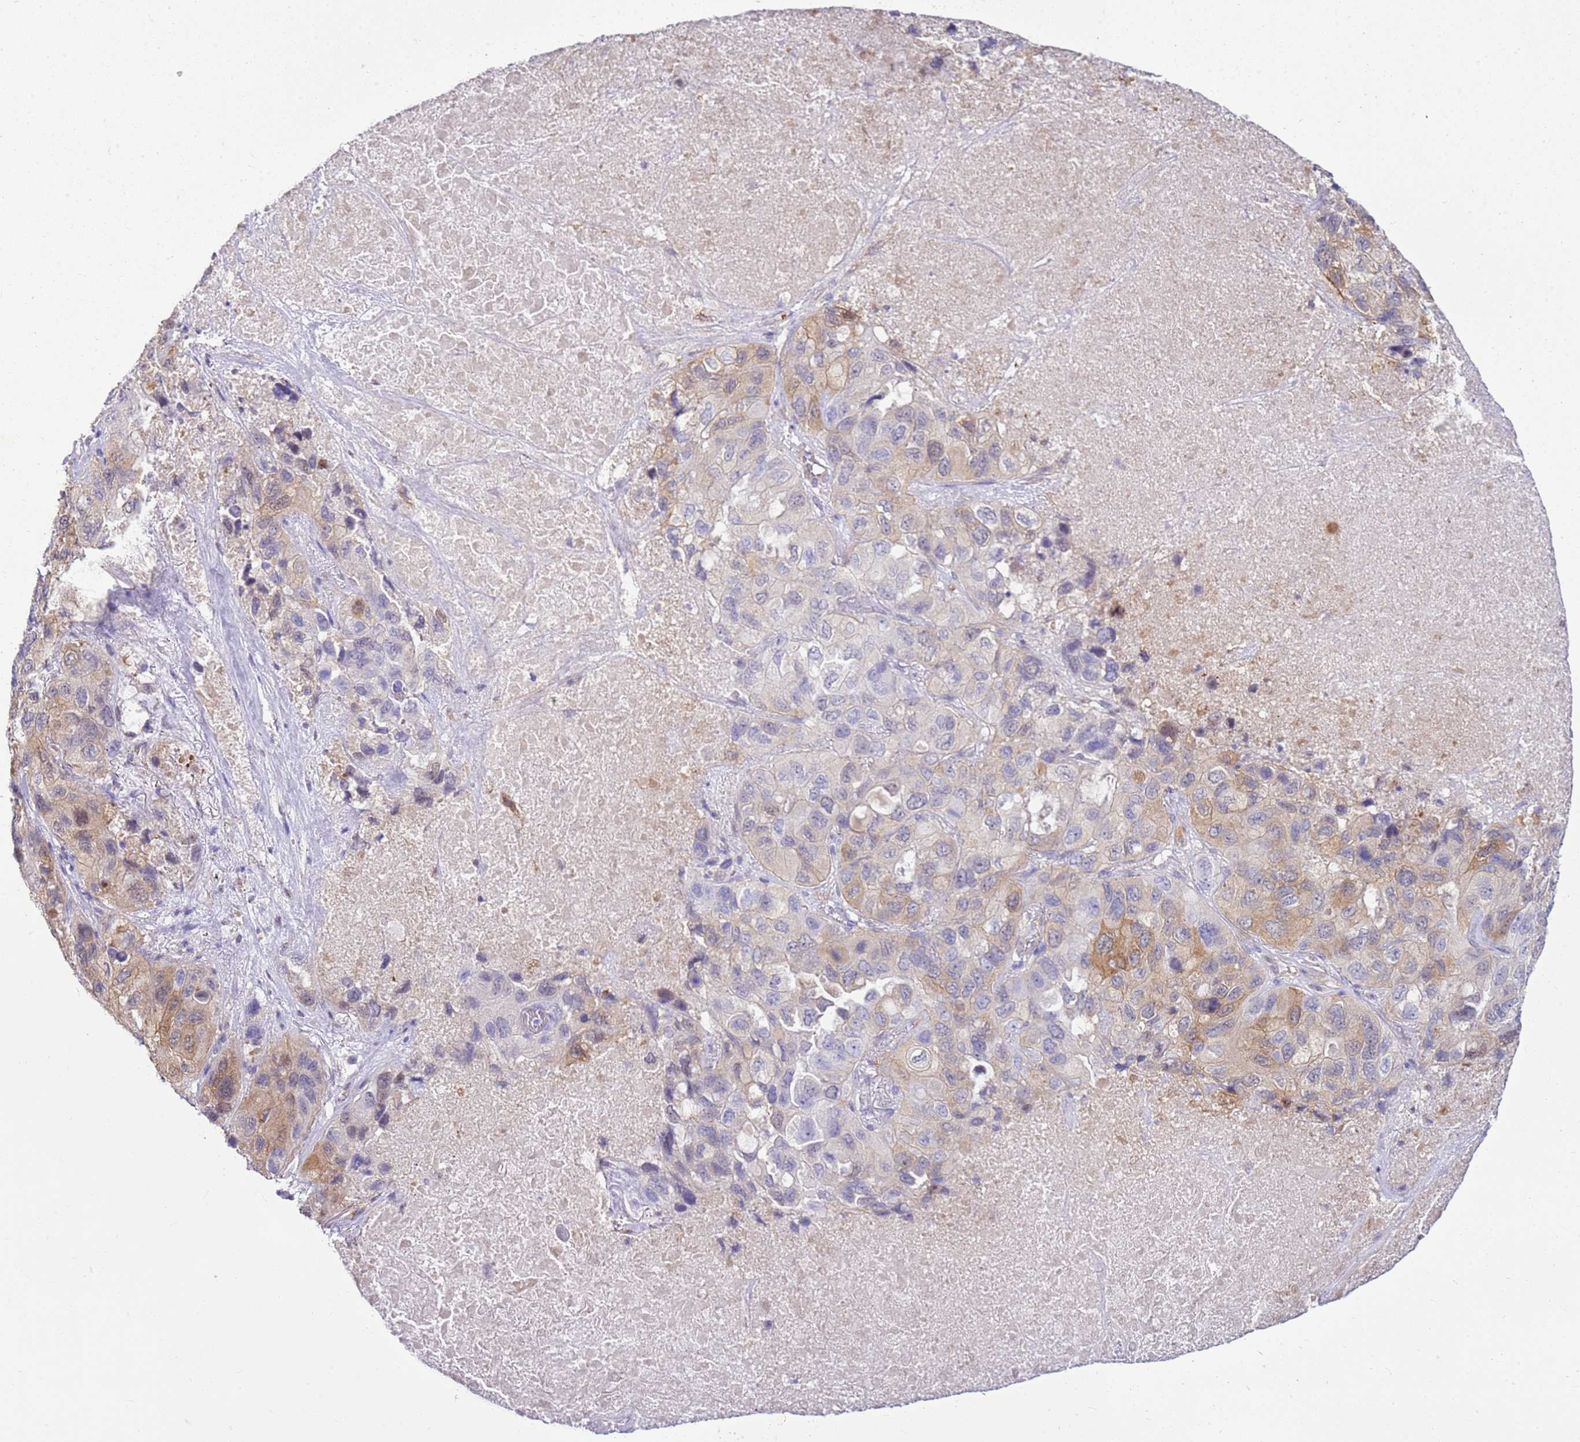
{"staining": {"intensity": "moderate", "quantity": "<25%", "location": "cytoplasmic/membranous"}, "tissue": "lung cancer", "cell_type": "Tumor cells", "image_type": "cancer", "snomed": [{"axis": "morphology", "description": "Squamous cell carcinoma, NOS"}, {"axis": "topography", "description": "Lung"}], "caption": "Immunohistochemistry micrograph of neoplastic tissue: lung cancer stained using immunohistochemistry (IHC) exhibits low levels of moderate protein expression localized specifically in the cytoplasmic/membranous of tumor cells, appearing as a cytoplasmic/membranous brown color.", "gene": "HSPB1", "patient": {"sex": "female", "age": 73}}